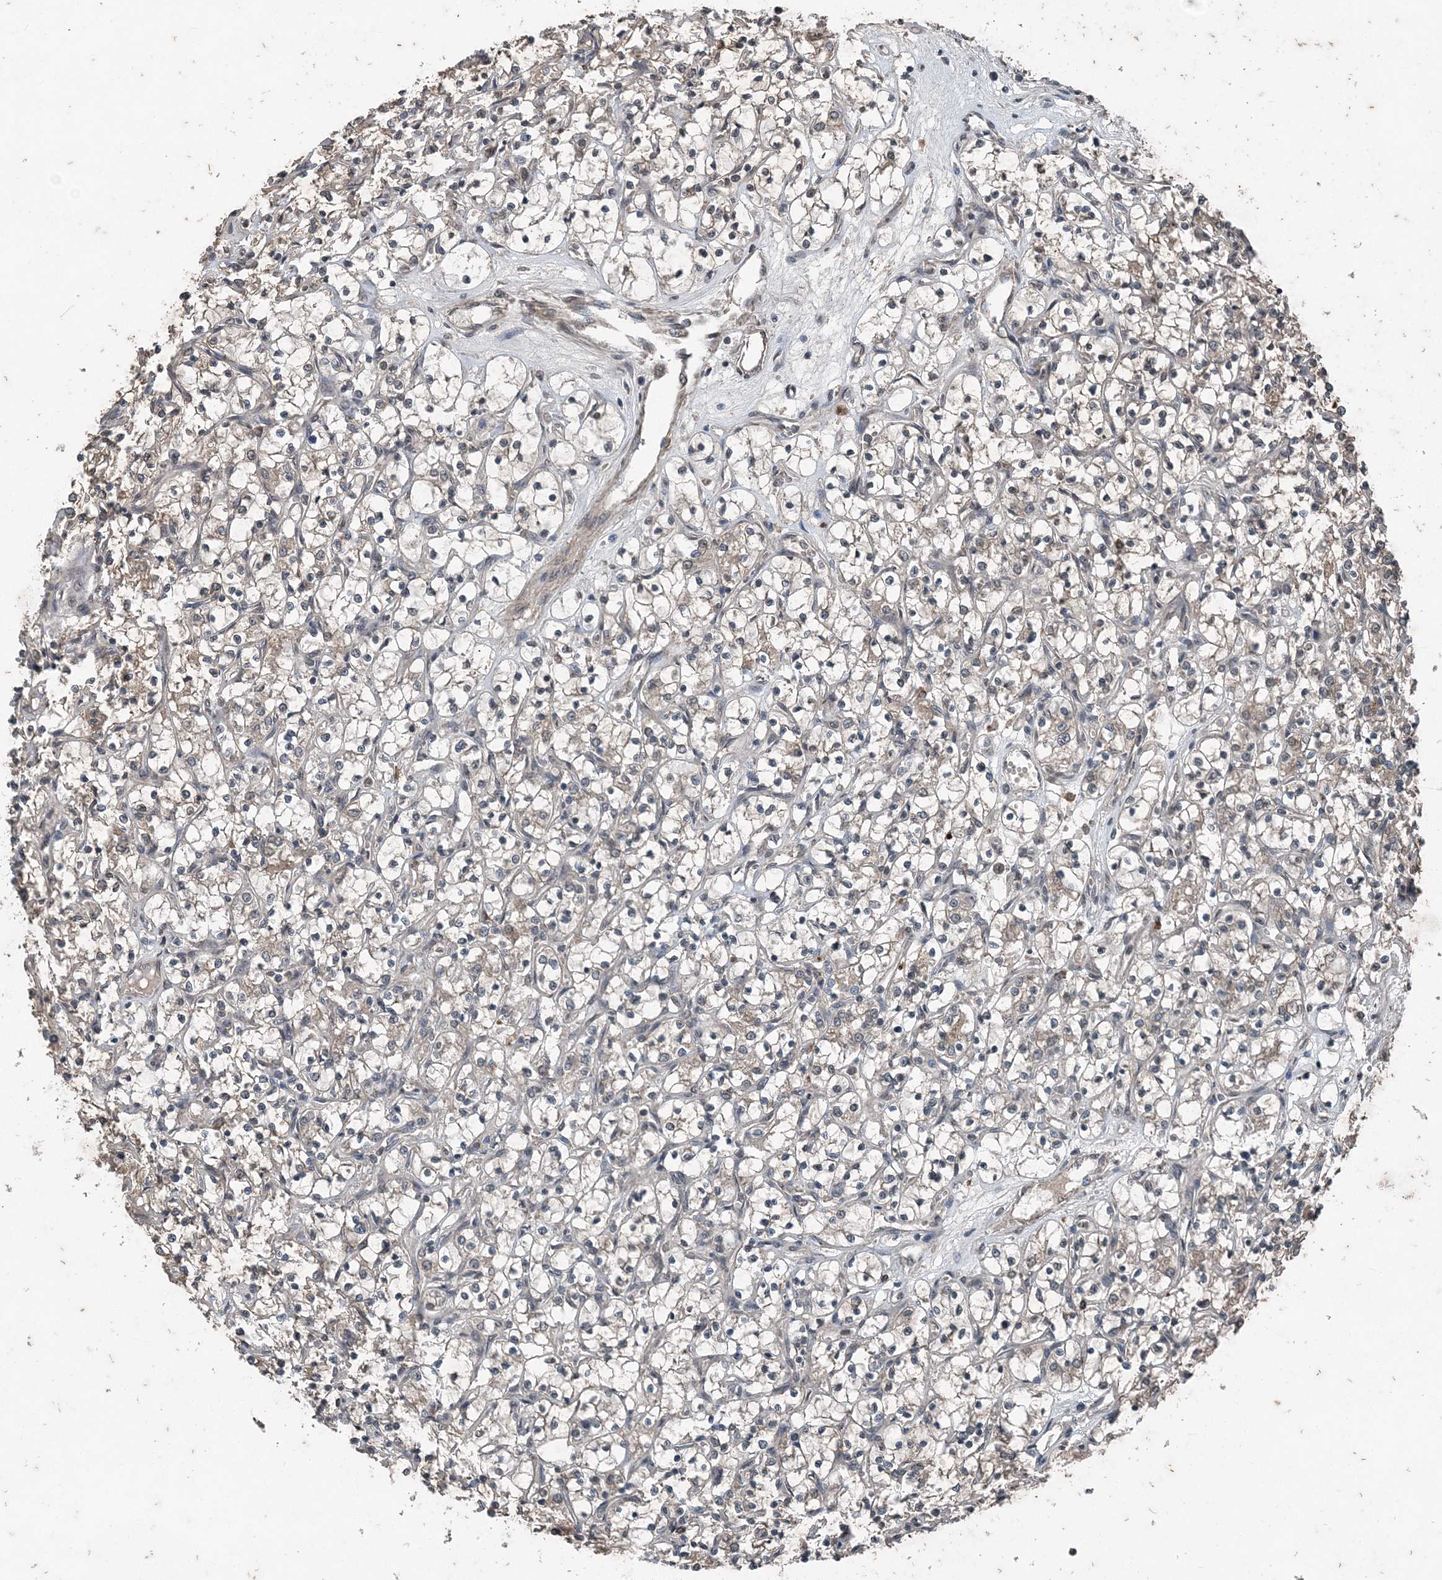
{"staining": {"intensity": "negative", "quantity": "none", "location": "none"}, "tissue": "renal cancer", "cell_type": "Tumor cells", "image_type": "cancer", "snomed": [{"axis": "morphology", "description": "Adenocarcinoma, NOS"}, {"axis": "topography", "description": "Kidney"}], "caption": "DAB immunohistochemical staining of human adenocarcinoma (renal) reveals no significant staining in tumor cells. (DAB IHC visualized using brightfield microscopy, high magnification).", "gene": "CFL1", "patient": {"sex": "female", "age": 69}}